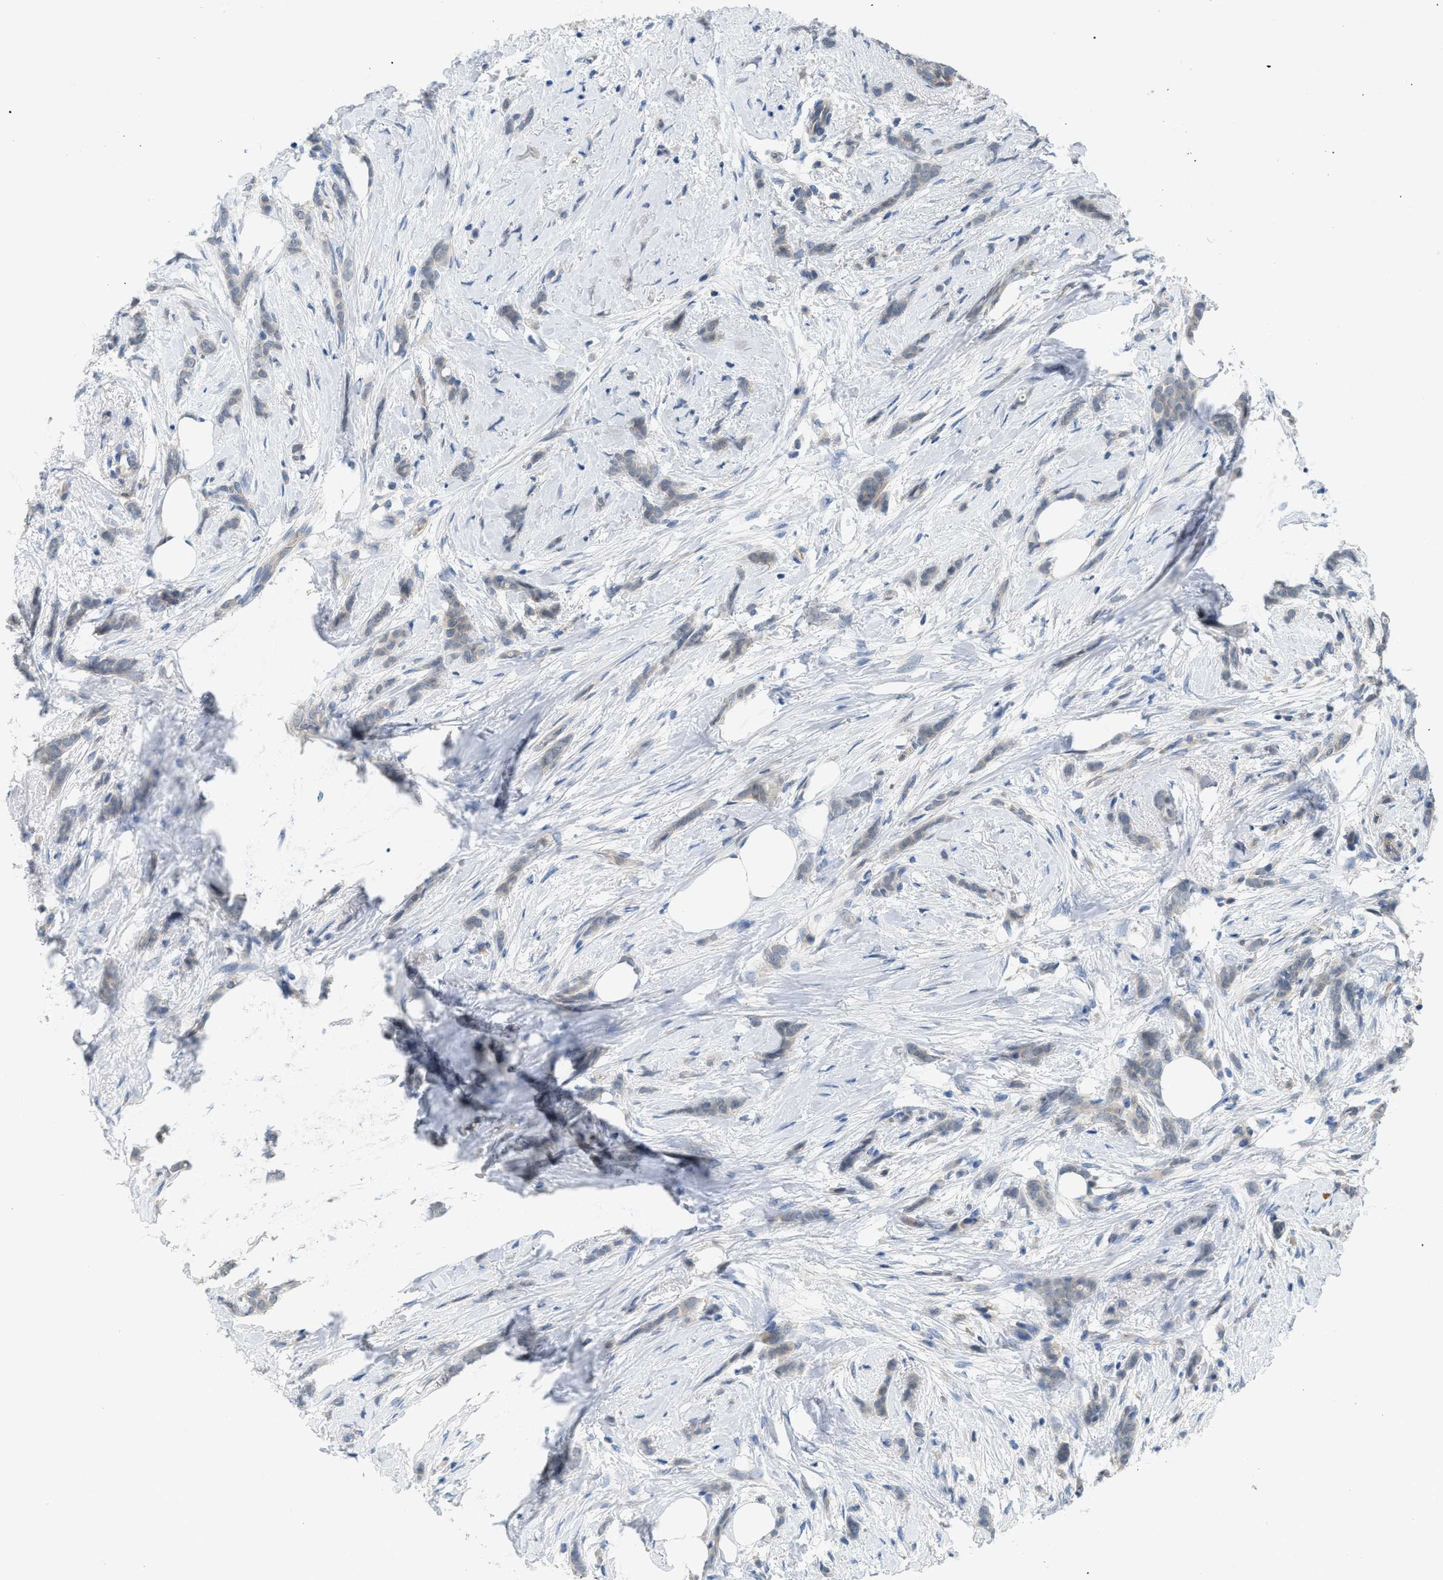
{"staining": {"intensity": "negative", "quantity": "none", "location": "none"}, "tissue": "breast cancer", "cell_type": "Tumor cells", "image_type": "cancer", "snomed": [{"axis": "morphology", "description": "Lobular carcinoma, in situ"}, {"axis": "morphology", "description": "Lobular carcinoma"}, {"axis": "topography", "description": "Breast"}], "caption": "Human breast lobular carcinoma stained for a protein using immunohistochemistry (IHC) reveals no expression in tumor cells.", "gene": "TNFAIP1", "patient": {"sex": "female", "age": 41}}